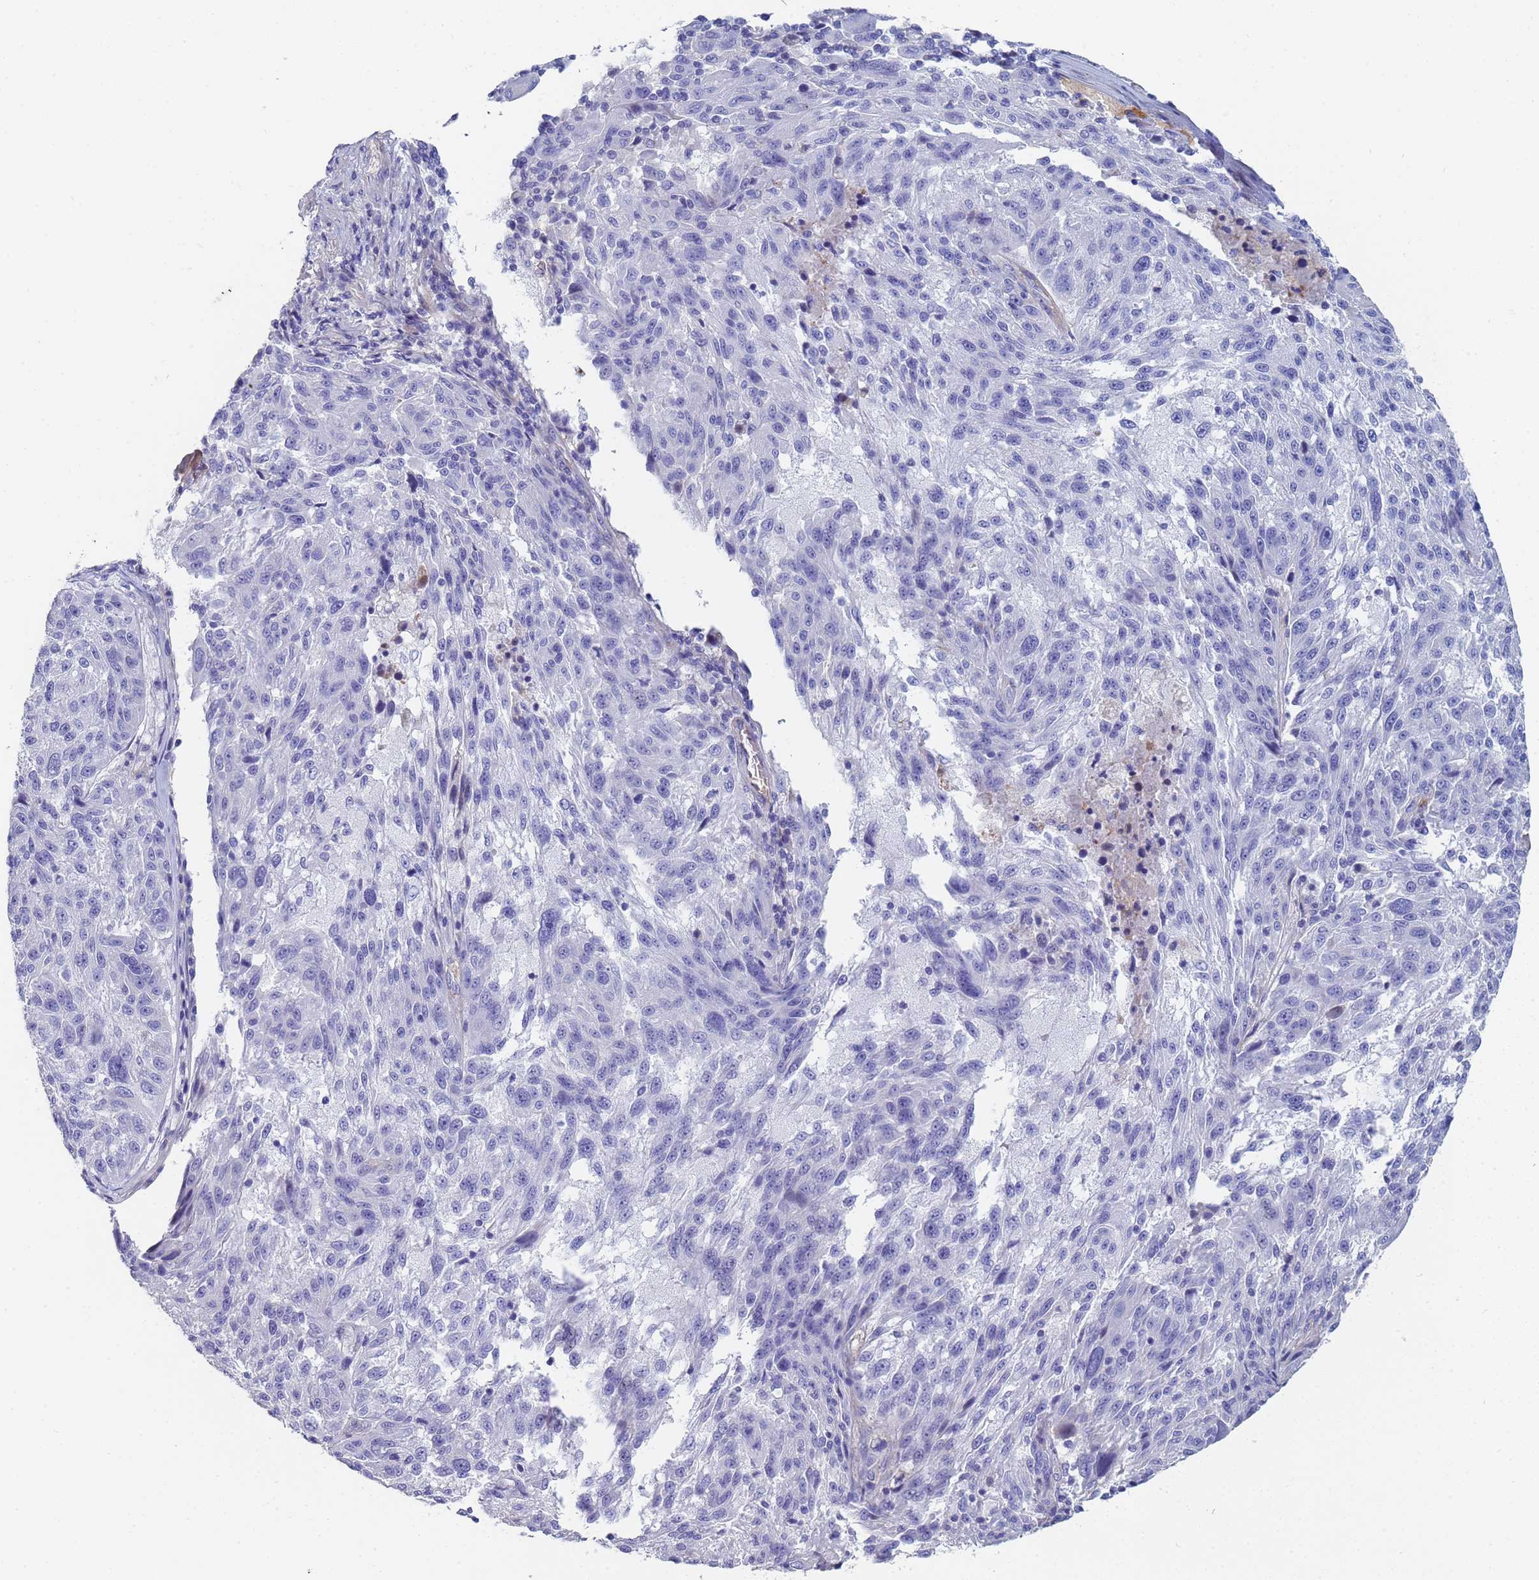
{"staining": {"intensity": "negative", "quantity": "none", "location": "none"}, "tissue": "melanoma", "cell_type": "Tumor cells", "image_type": "cancer", "snomed": [{"axis": "morphology", "description": "Malignant melanoma, NOS"}, {"axis": "topography", "description": "Skin"}], "caption": "High magnification brightfield microscopy of melanoma stained with DAB (3,3'-diaminobenzidine) (brown) and counterstained with hematoxylin (blue): tumor cells show no significant expression.", "gene": "ABCA8", "patient": {"sex": "male", "age": 53}}